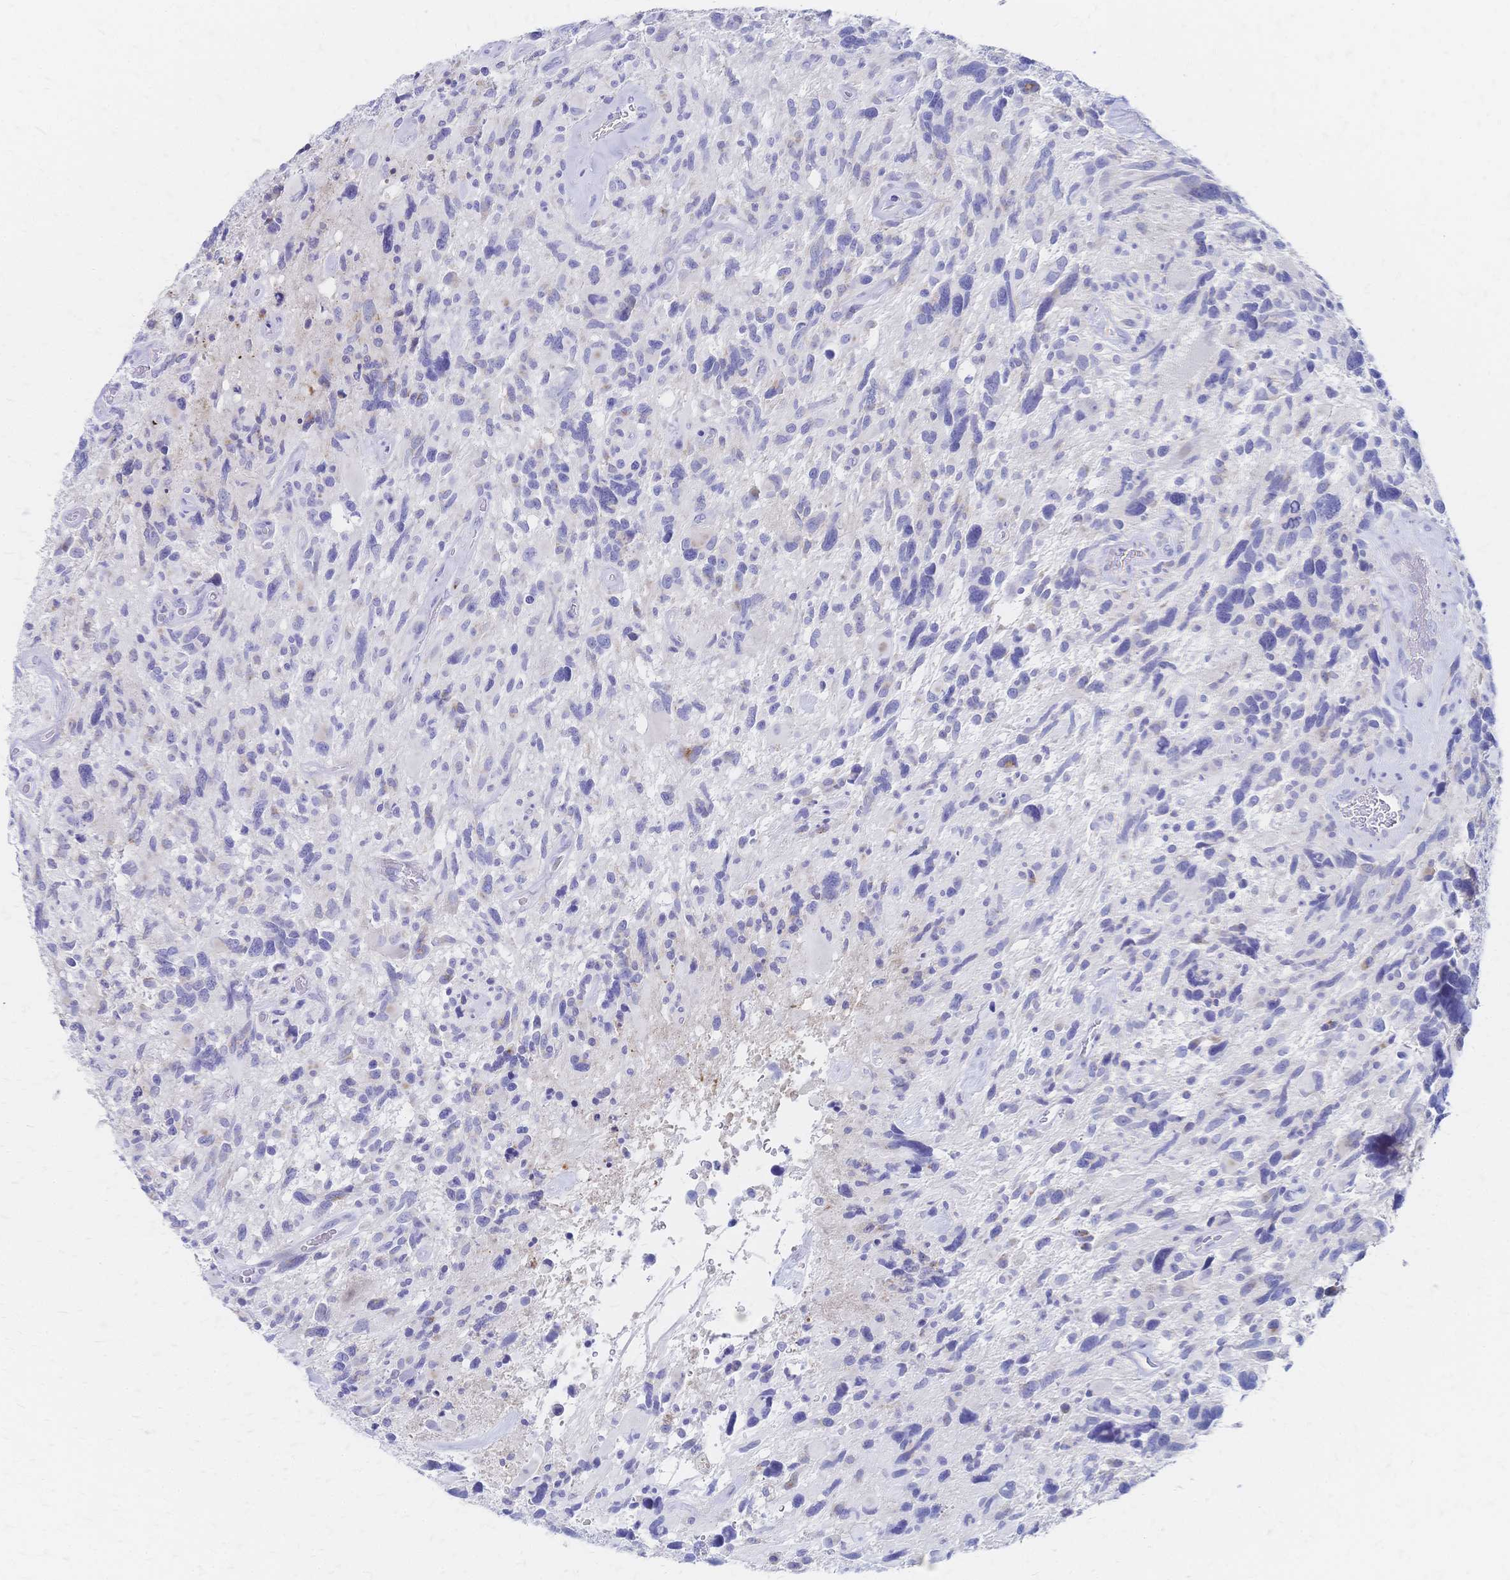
{"staining": {"intensity": "negative", "quantity": "none", "location": "none"}, "tissue": "glioma", "cell_type": "Tumor cells", "image_type": "cancer", "snomed": [{"axis": "morphology", "description": "Glioma, malignant, High grade"}, {"axis": "topography", "description": "Brain"}], "caption": "DAB immunohistochemical staining of human malignant glioma (high-grade) reveals no significant staining in tumor cells.", "gene": "SLC5A1", "patient": {"sex": "male", "age": 49}}